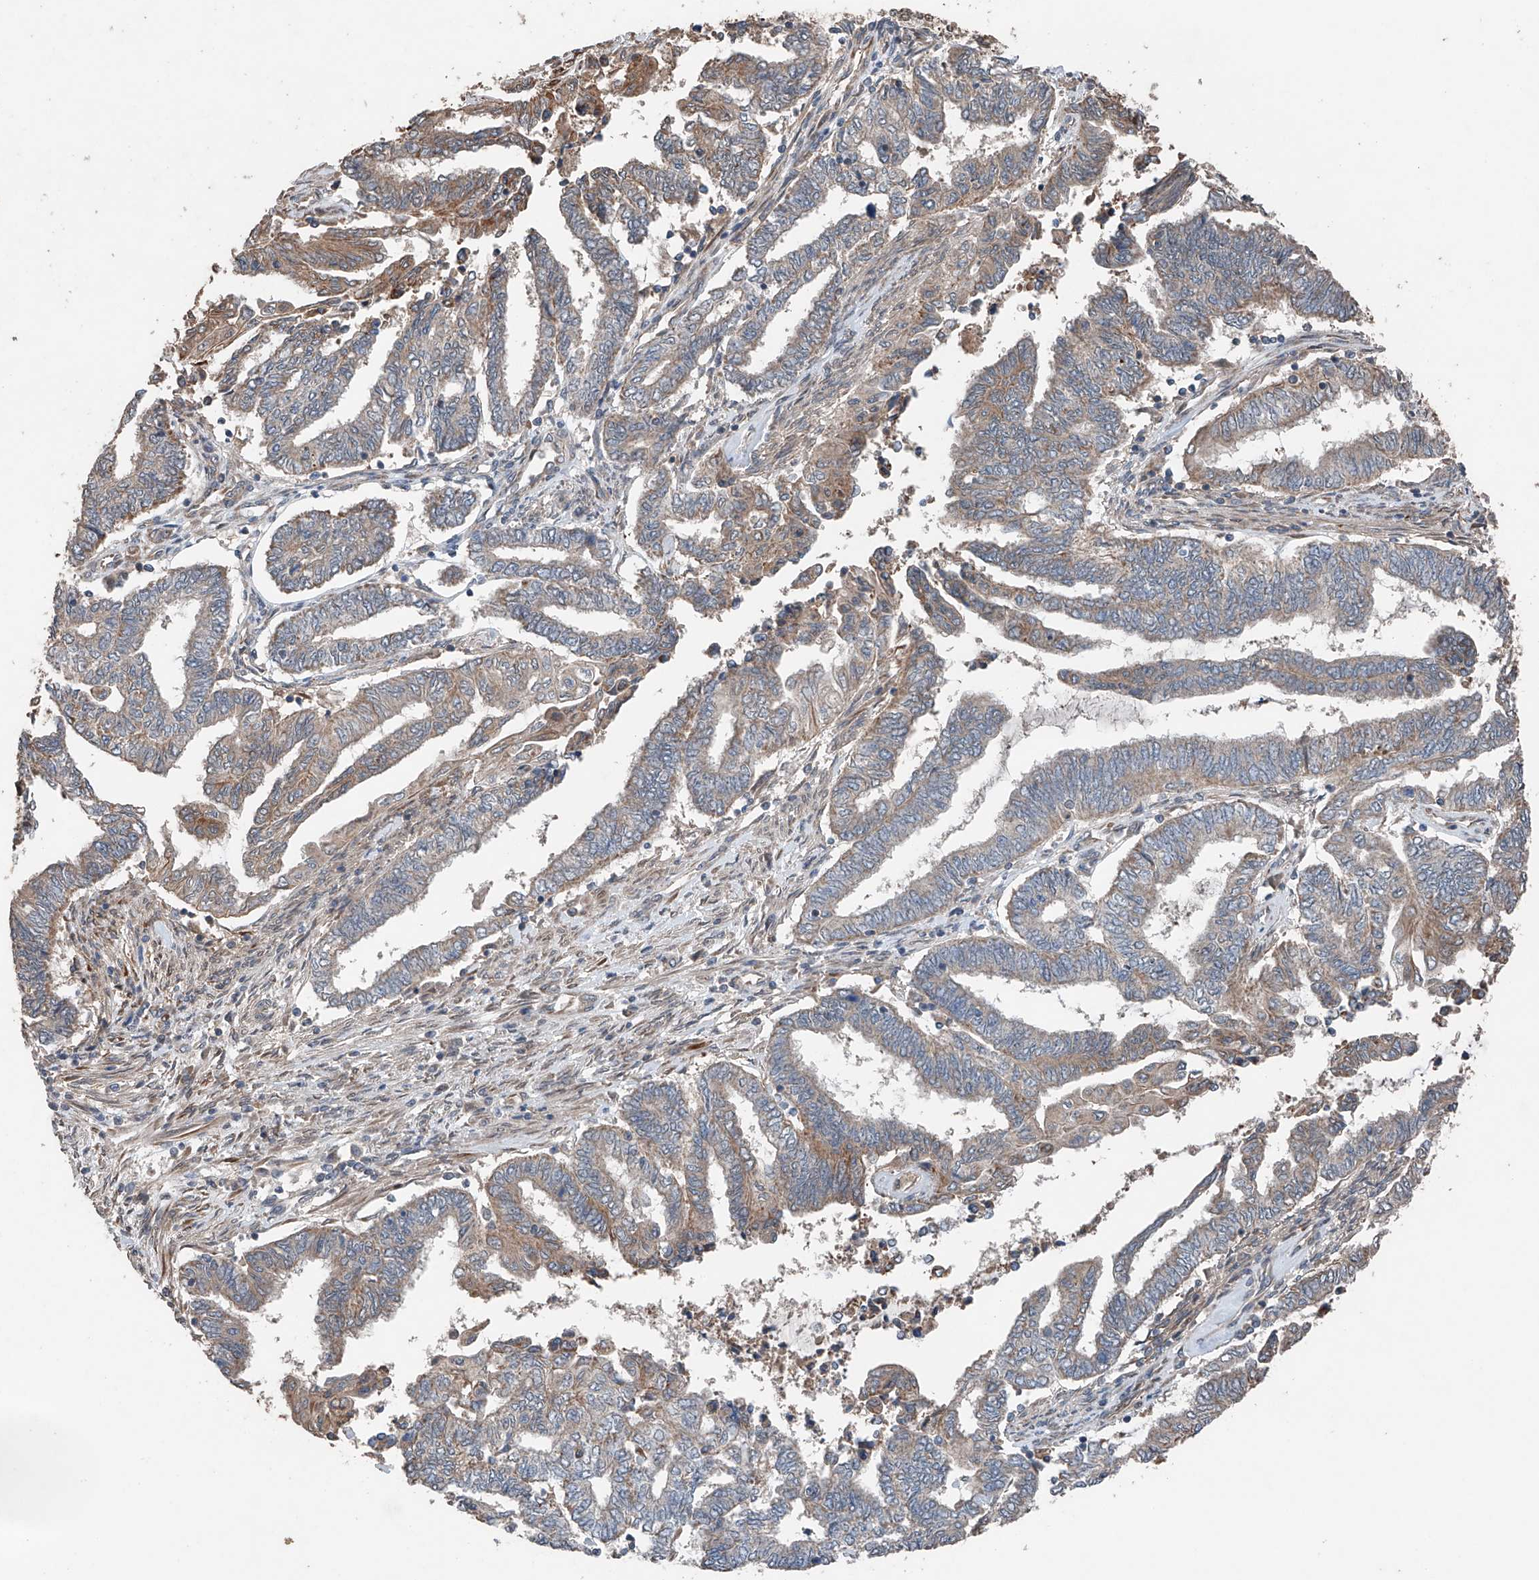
{"staining": {"intensity": "weak", "quantity": "25%-75%", "location": "cytoplasmic/membranous"}, "tissue": "endometrial cancer", "cell_type": "Tumor cells", "image_type": "cancer", "snomed": [{"axis": "morphology", "description": "Adenocarcinoma, NOS"}, {"axis": "topography", "description": "Uterus"}, {"axis": "topography", "description": "Endometrium"}], "caption": "Human endometrial cancer stained for a protein (brown) reveals weak cytoplasmic/membranous positive expression in about 25%-75% of tumor cells.", "gene": "AP4B1", "patient": {"sex": "female", "age": 70}}